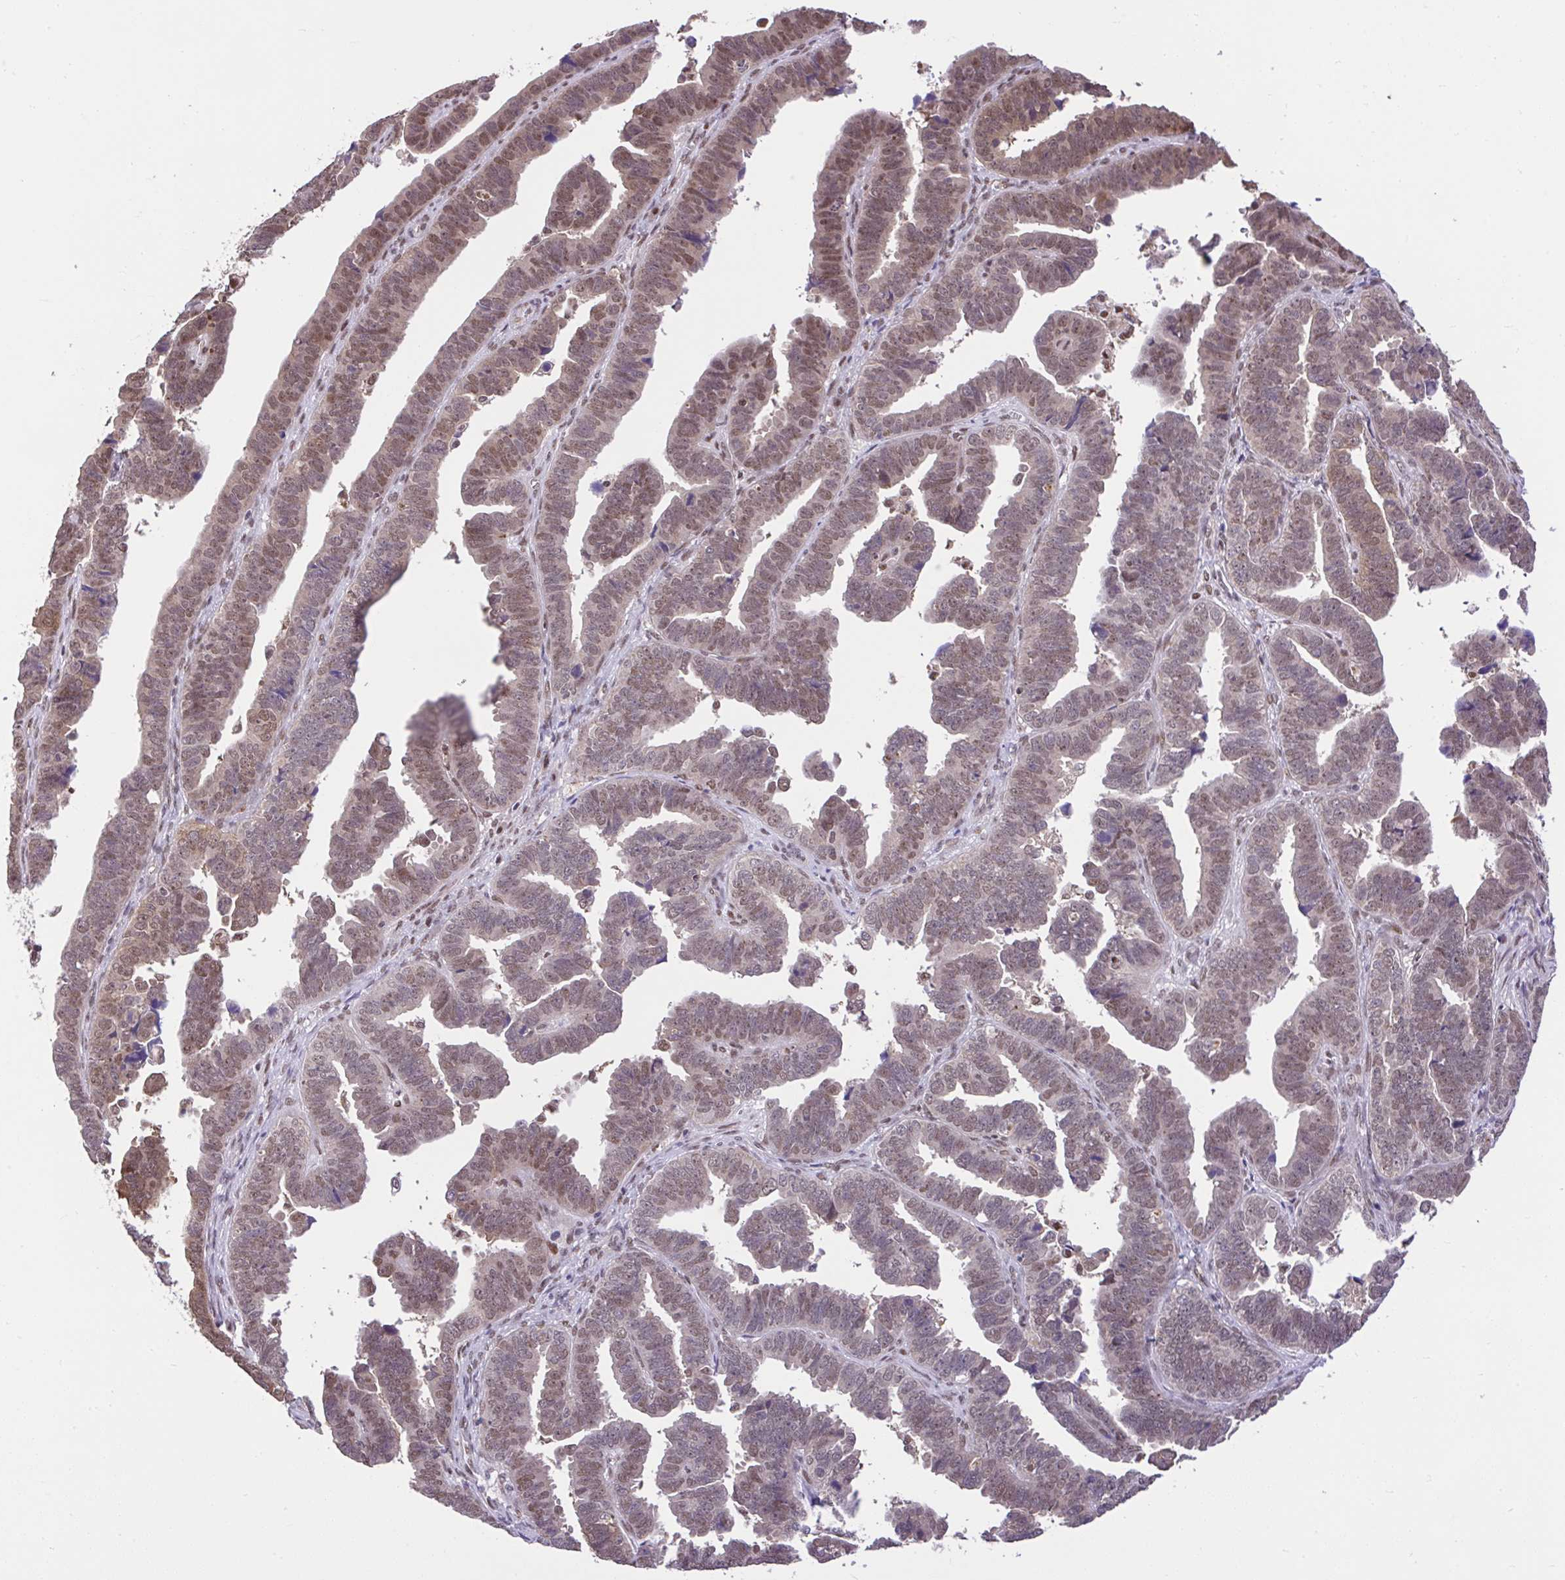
{"staining": {"intensity": "weak", "quantity": ">75%", "location": "cytoplasmic/membranous,nuclear"}, "tissue": "endometrial cancer", "cell_type": "Tumor cells", "image_type": "cancer", "snomed": [{"axis": "morphology", "description": "Adenocarcinoma, NOS"}, {"axis": "topography", "description": "Endometrium"}], "caption": "Protein staining of endometrial adenocarcinoma tissue exhibits weak cytoplasmic/membranous and nuclear staining in approximately >75% of tumor cells.", "gene": "GLIS3", "patient": {"sex": "female", "age": 75}}